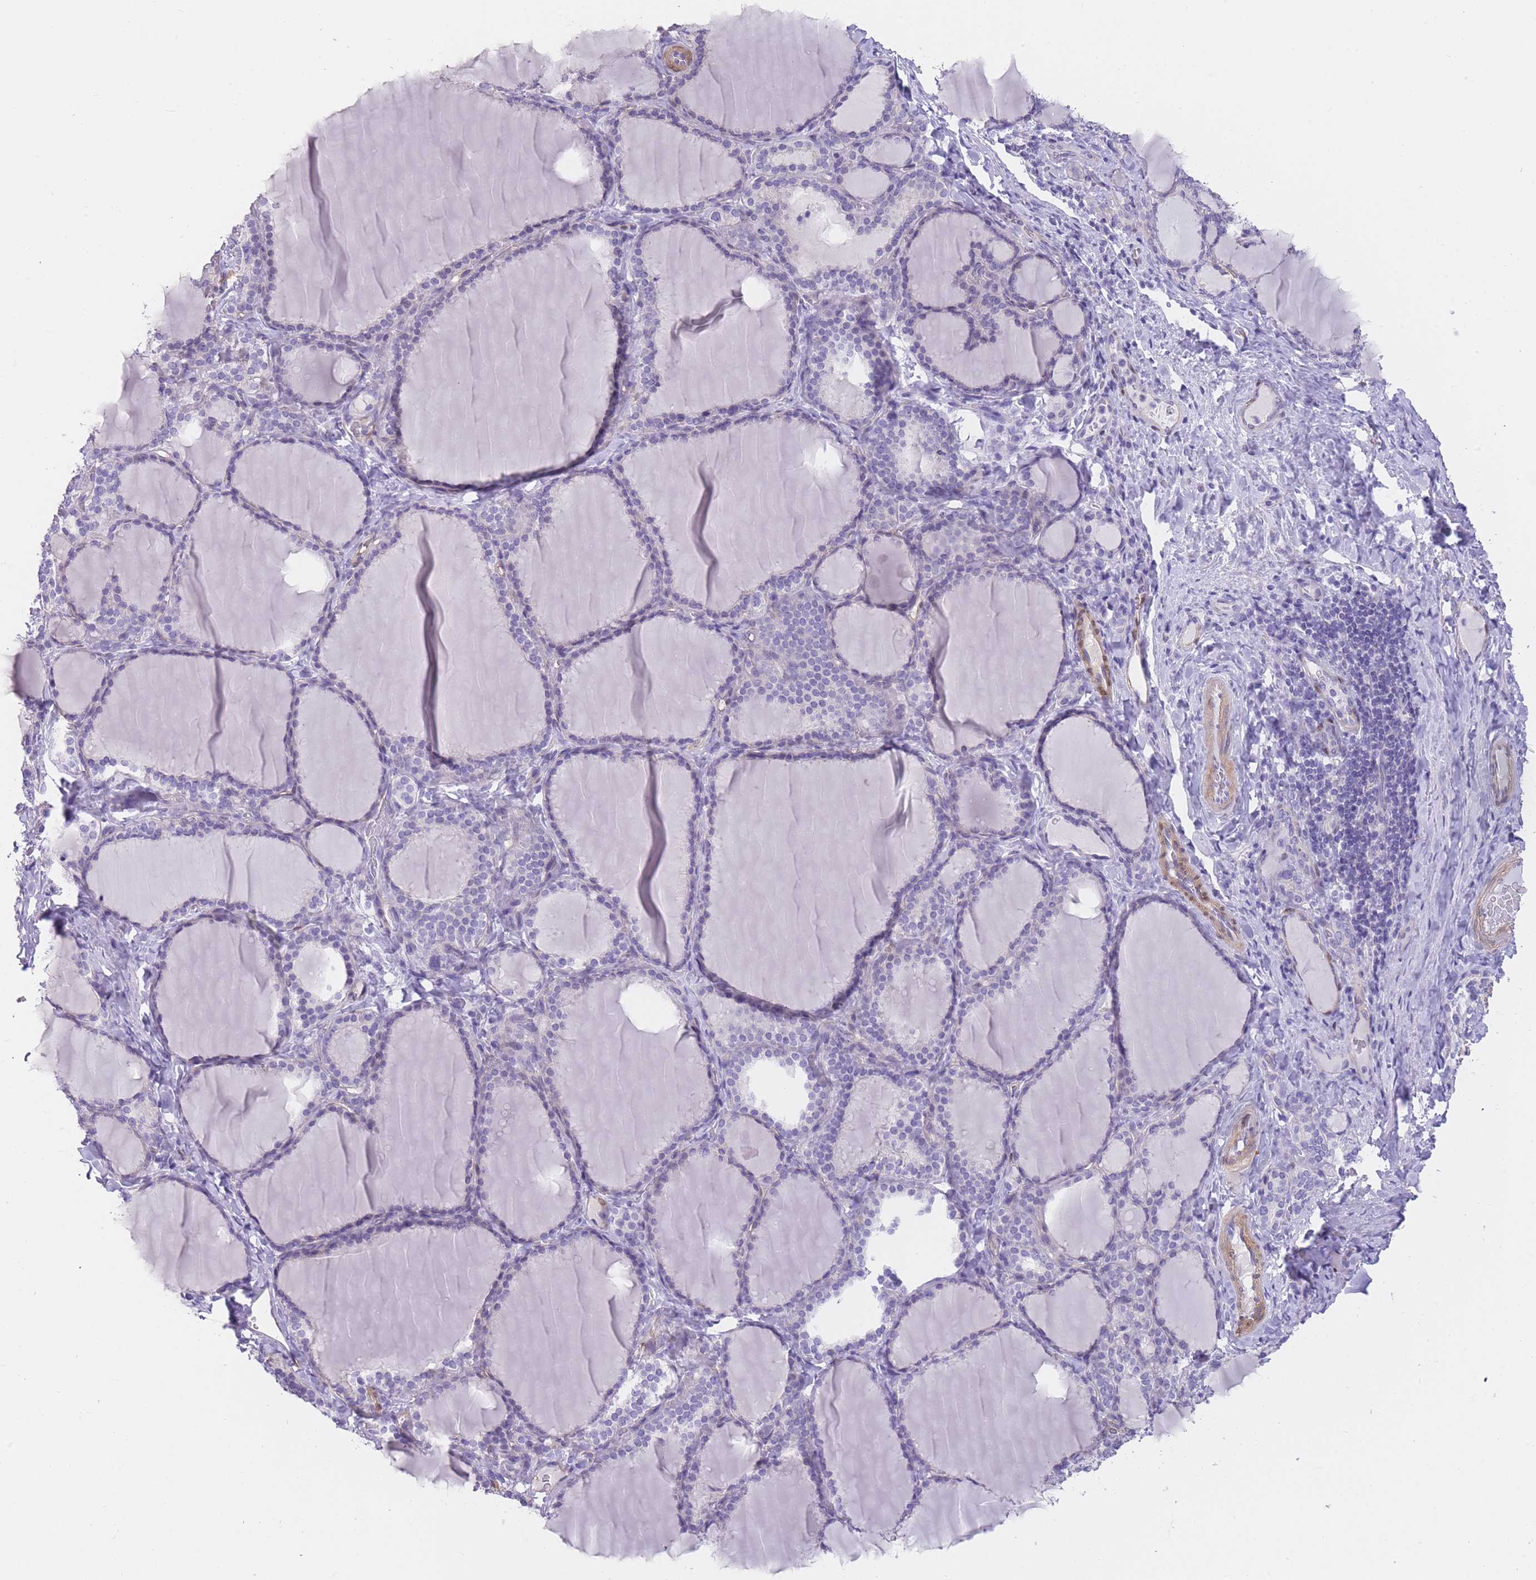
{"staining": {"intensity": "negative", "quantity": "none", "location": "none"}, "tissue": "thyroid gland", "cell_type": "Glandular cells", "image_type": "normal", "snomed": [{"axis": "morphology", "description": "Normal tissue, NOS"}, {"axis": "topography", "description": "Thyroid gland"}], "caption": "High magnification brightfield microscopy of benign thyroid gland stained with DAB (brown) and counterstained with hematoxylin (blue): glandular cells show no significant staining. Brightfield microscopy of immunohistochemistry stained with DAB (3,3'-diaminobenzidine) (brown) and hematoxylin (blue), captured at high magnification.", "gene": "OR11H12", "patient": {"sex": "female", "age": 31}}